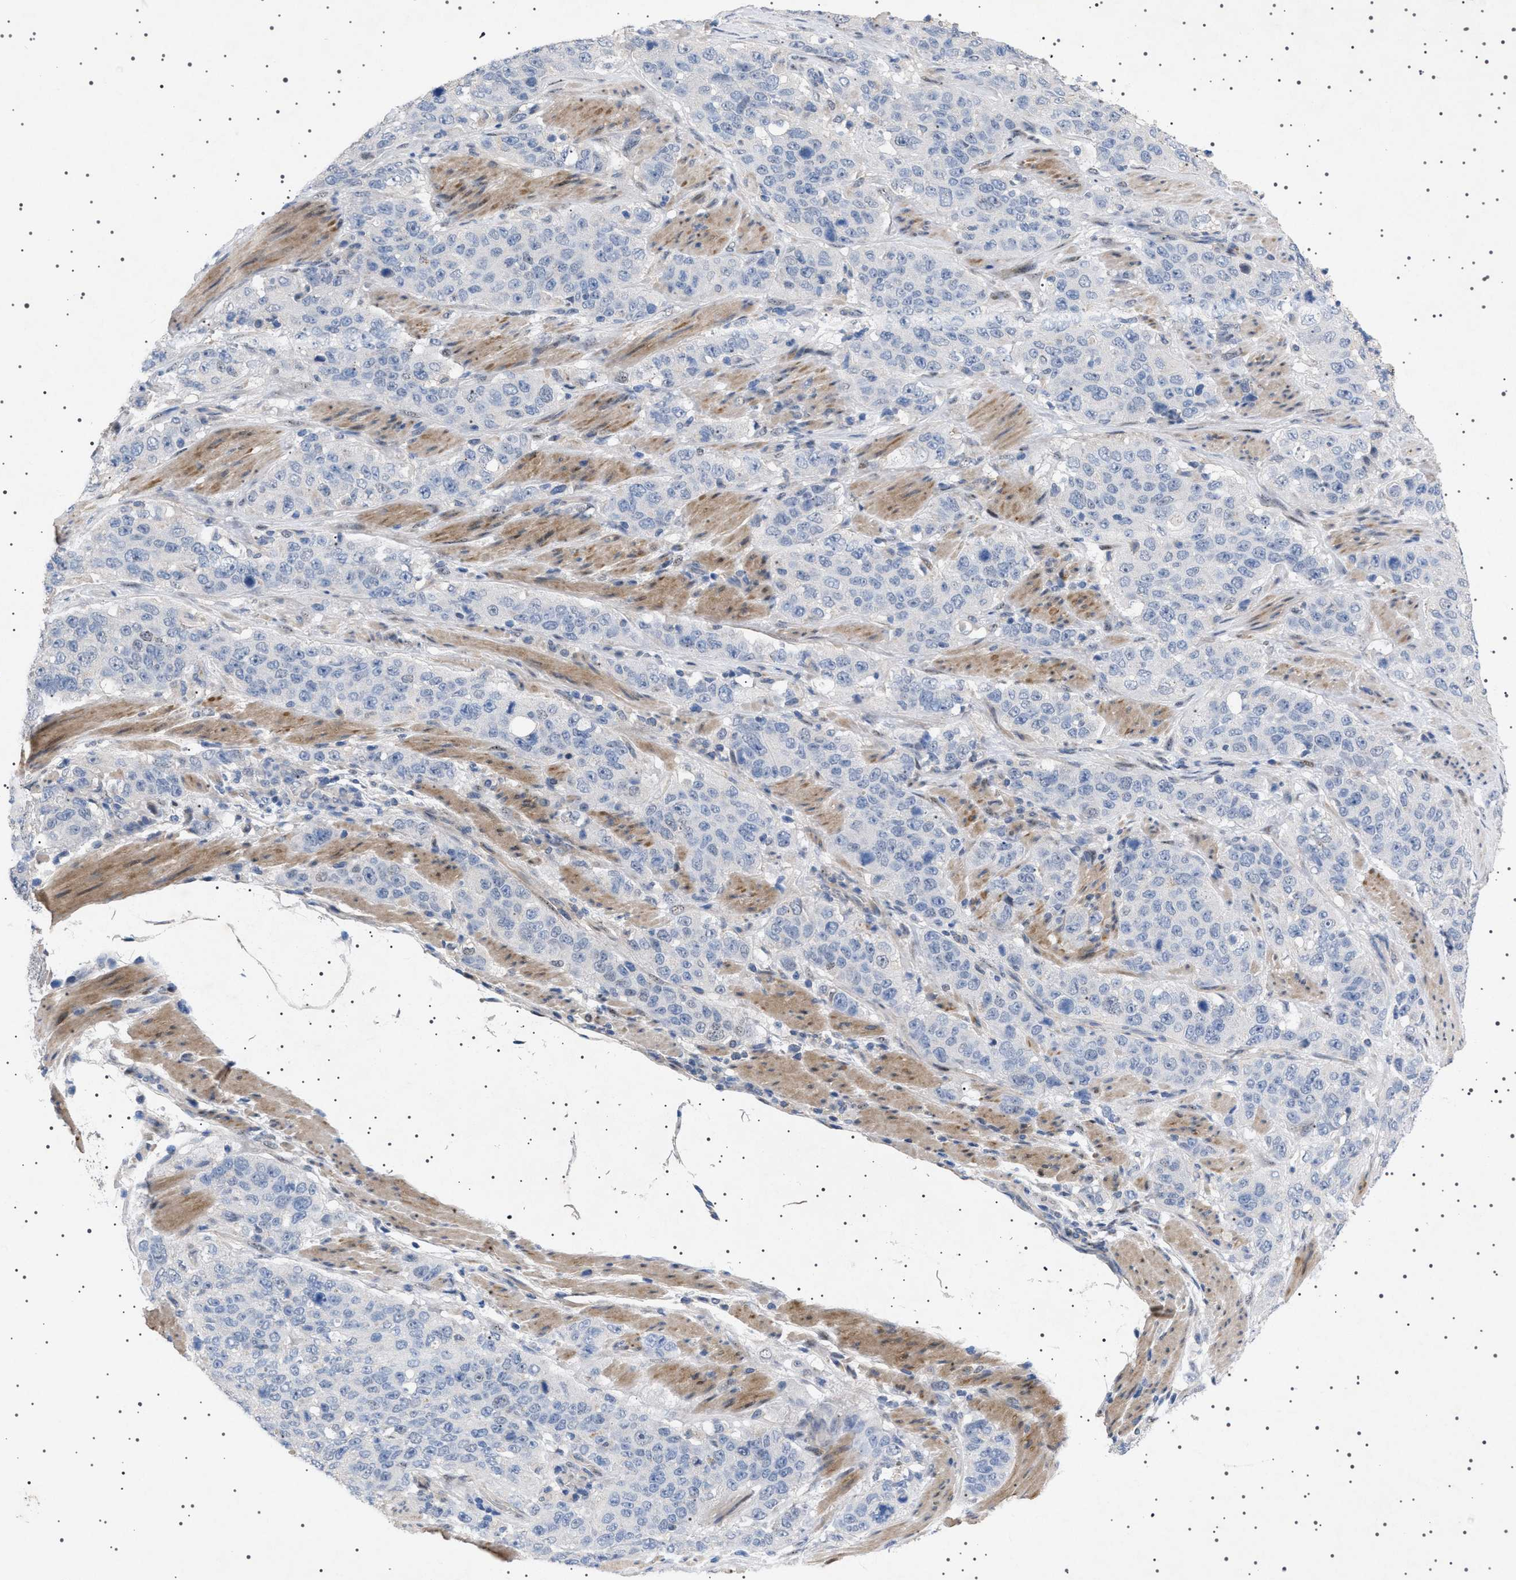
{"staining": {"intensity": "negative", "quantity": "none", "location": "none"}, "tissue": "stomach cancer", "cell_type": "Tumor cells", "image_type": "cancer", "snomed": [{"axis": "morphology", "description": "Adenocarcinoma, NOS"}, {"axis": "topography", "description": "Stomach"}], "caption": "Protein analysis of stomach cancer shows no significant expression in tumor cells.", "gene": "HTR1A", "patient": {"sex": "male", "age": 48}}